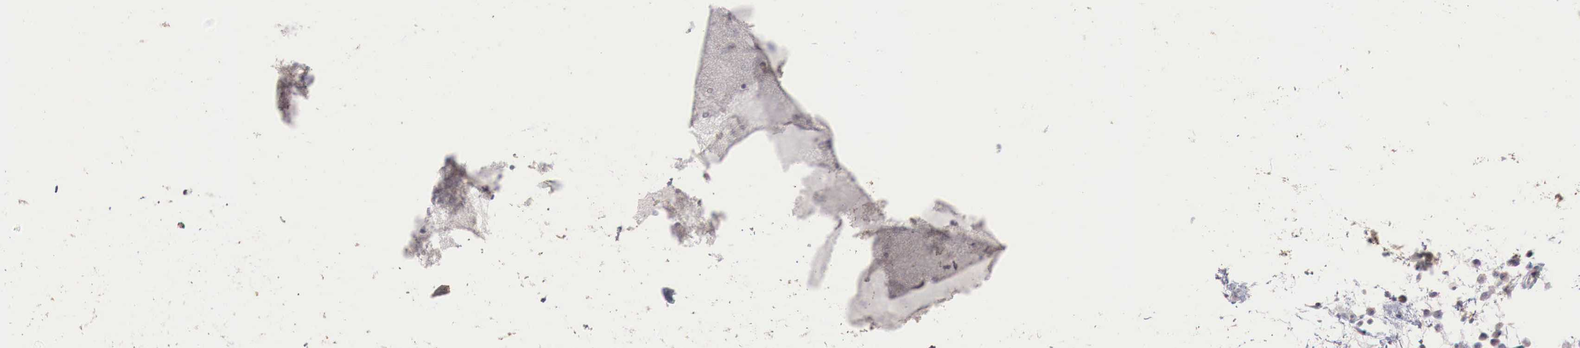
{"staining": {"intensity": "negative", "quantity": "none", "location": "none"}, "tissue": "vagina", "cell_type": "Squamous epithelial cells", "image_type": "normal", "snomed": [{"axis": "morphology", "description": "Normal tissue, NOS"}, {"axis": "topography", "description": "Vagina"}], "caption": "Protein analysis of normal vagina reveals no significant expression in squamous epithelial cells.", "gene": "GATA1", "patient": {"sex": "female", "age": 34}}